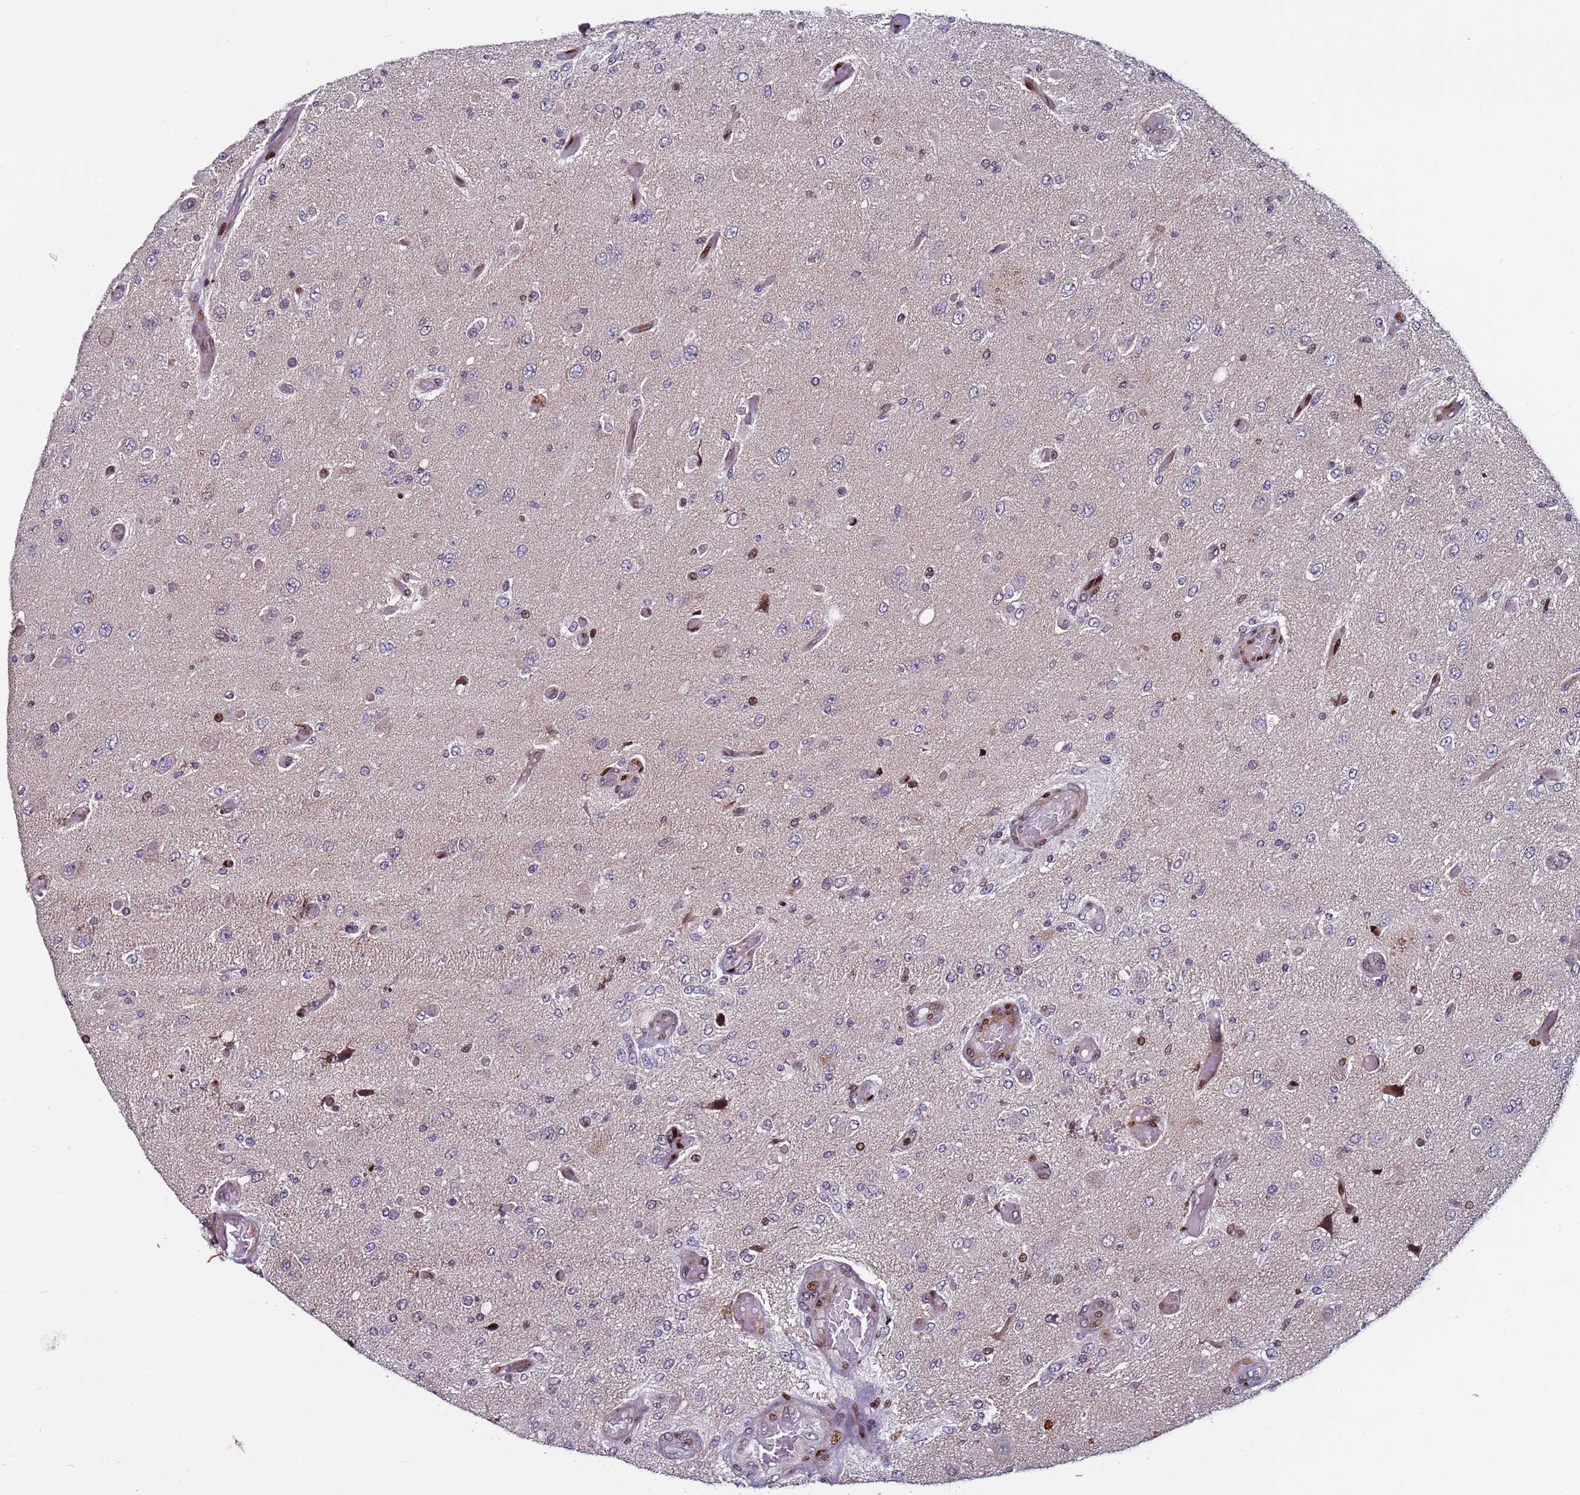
{"staining": {"intensity": "negative", "quantity": "none", "location": "none"}, "tissue": "glioma", "cell_type": "Tumor cells", "image_type": "cancer", "snomed": [{"axis": "morphology", "description": "Normal tissue, NOS"}, {"axis": "morphology", "description": "Glioma, malignant, High grade"}, {"axis": "topography", "description": "Cerebral cortex"}], "caption": "The histopathology image shows no staining of tumor cells in glioma.", "gene": "WBP11", "patient": {"sex": "male", "age": 77}}